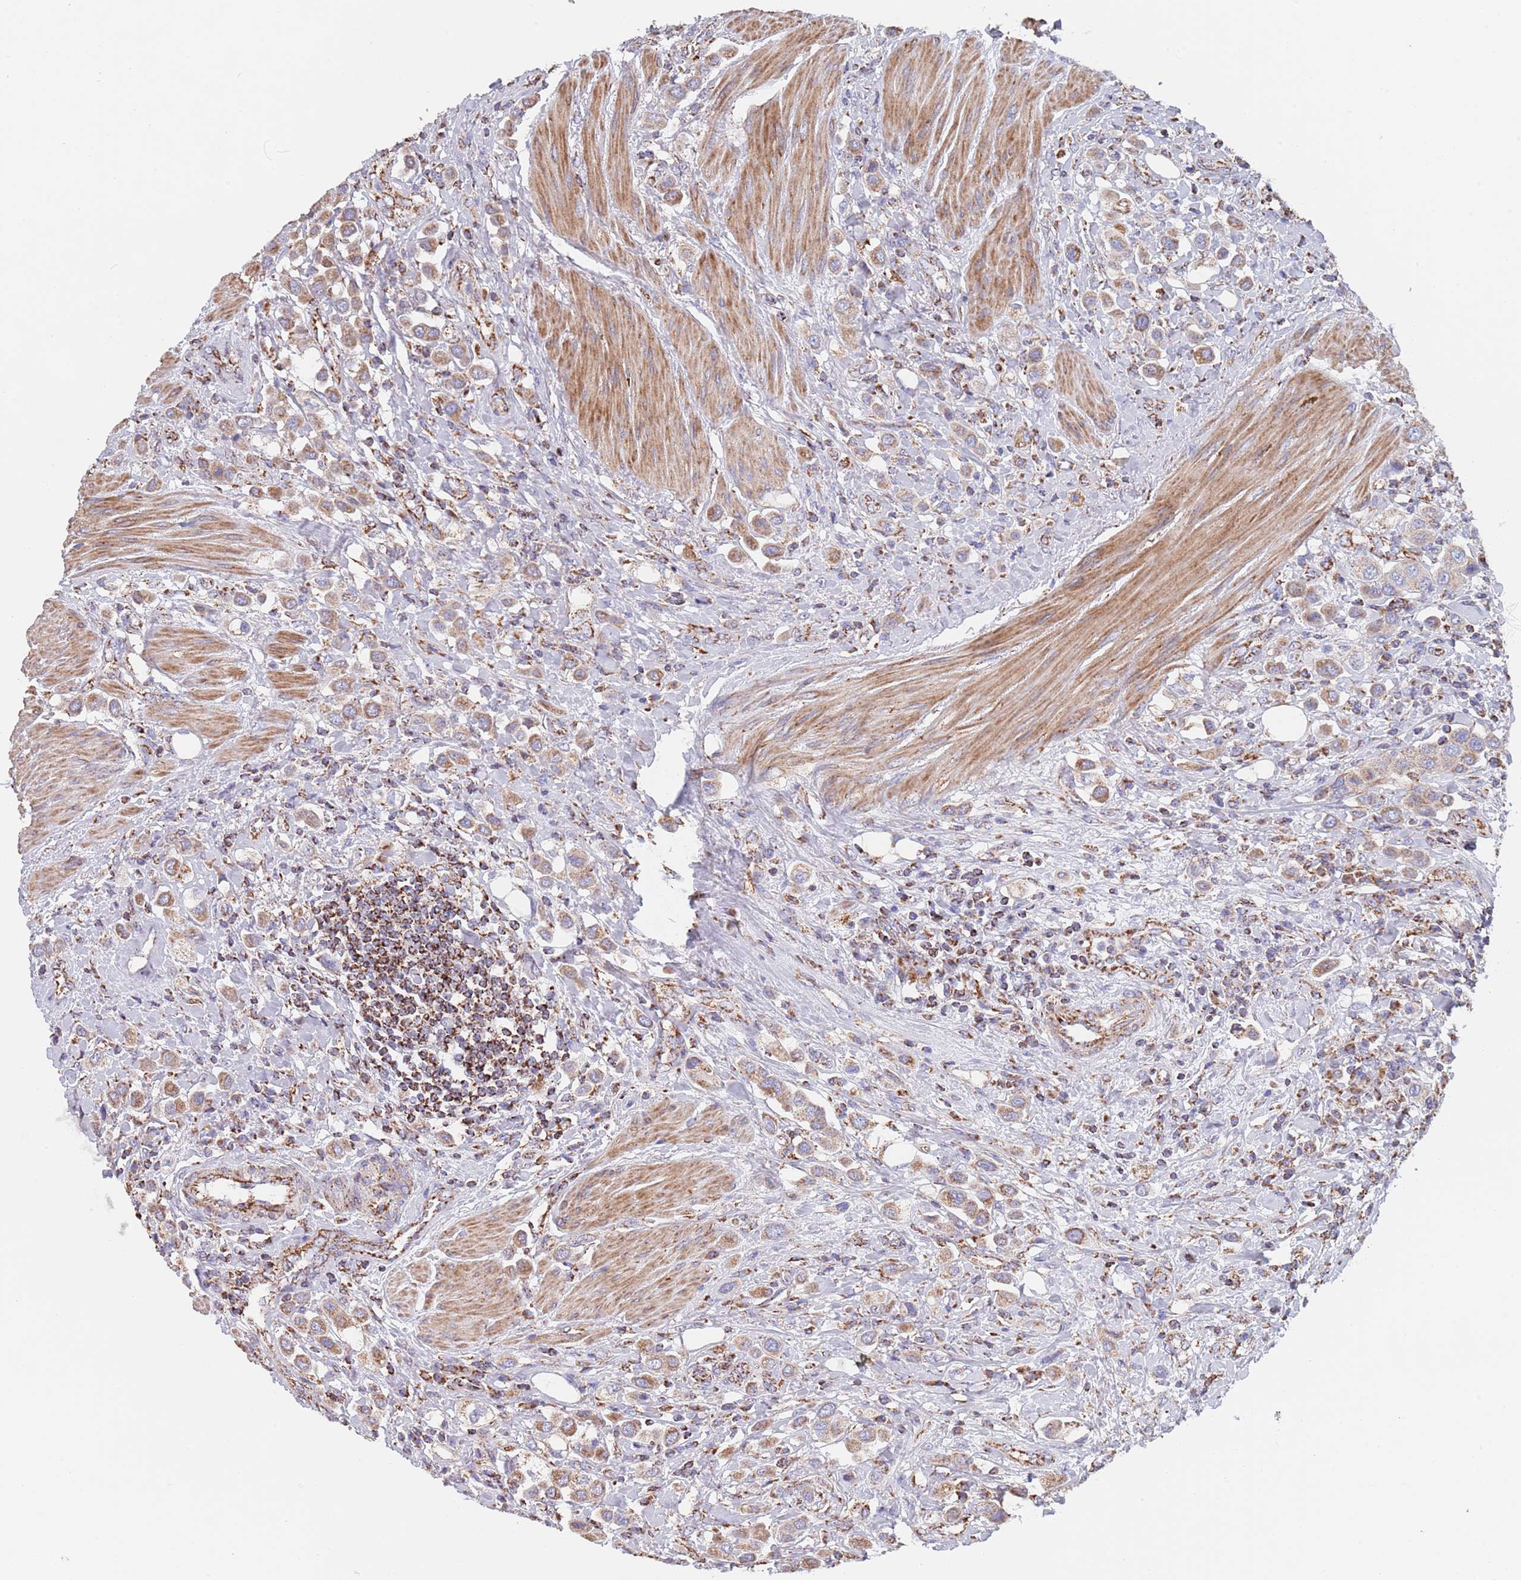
{"staining": {"intensity": "moderate", "quantity": ">75%", "location": "cytoplasmic/membranous"}, "tissue": "urothelial cancer", "cell_type": "Tumor cells", "image_type": "cancer", "snomed": [{"axis": "morphology", "description": "Urothelial carcinoma, High grade"}, {"axis": "topography", "description": "Urinary bladder"}], "caption": "An image showing moderate cytoplasmic/membranous positivity in about >75% of tumor cells in urothelial cancer, as visualized by brown immunohistochemical staining.", "gene": "PGP", "patient": {"sex": "male", "age": 50}}